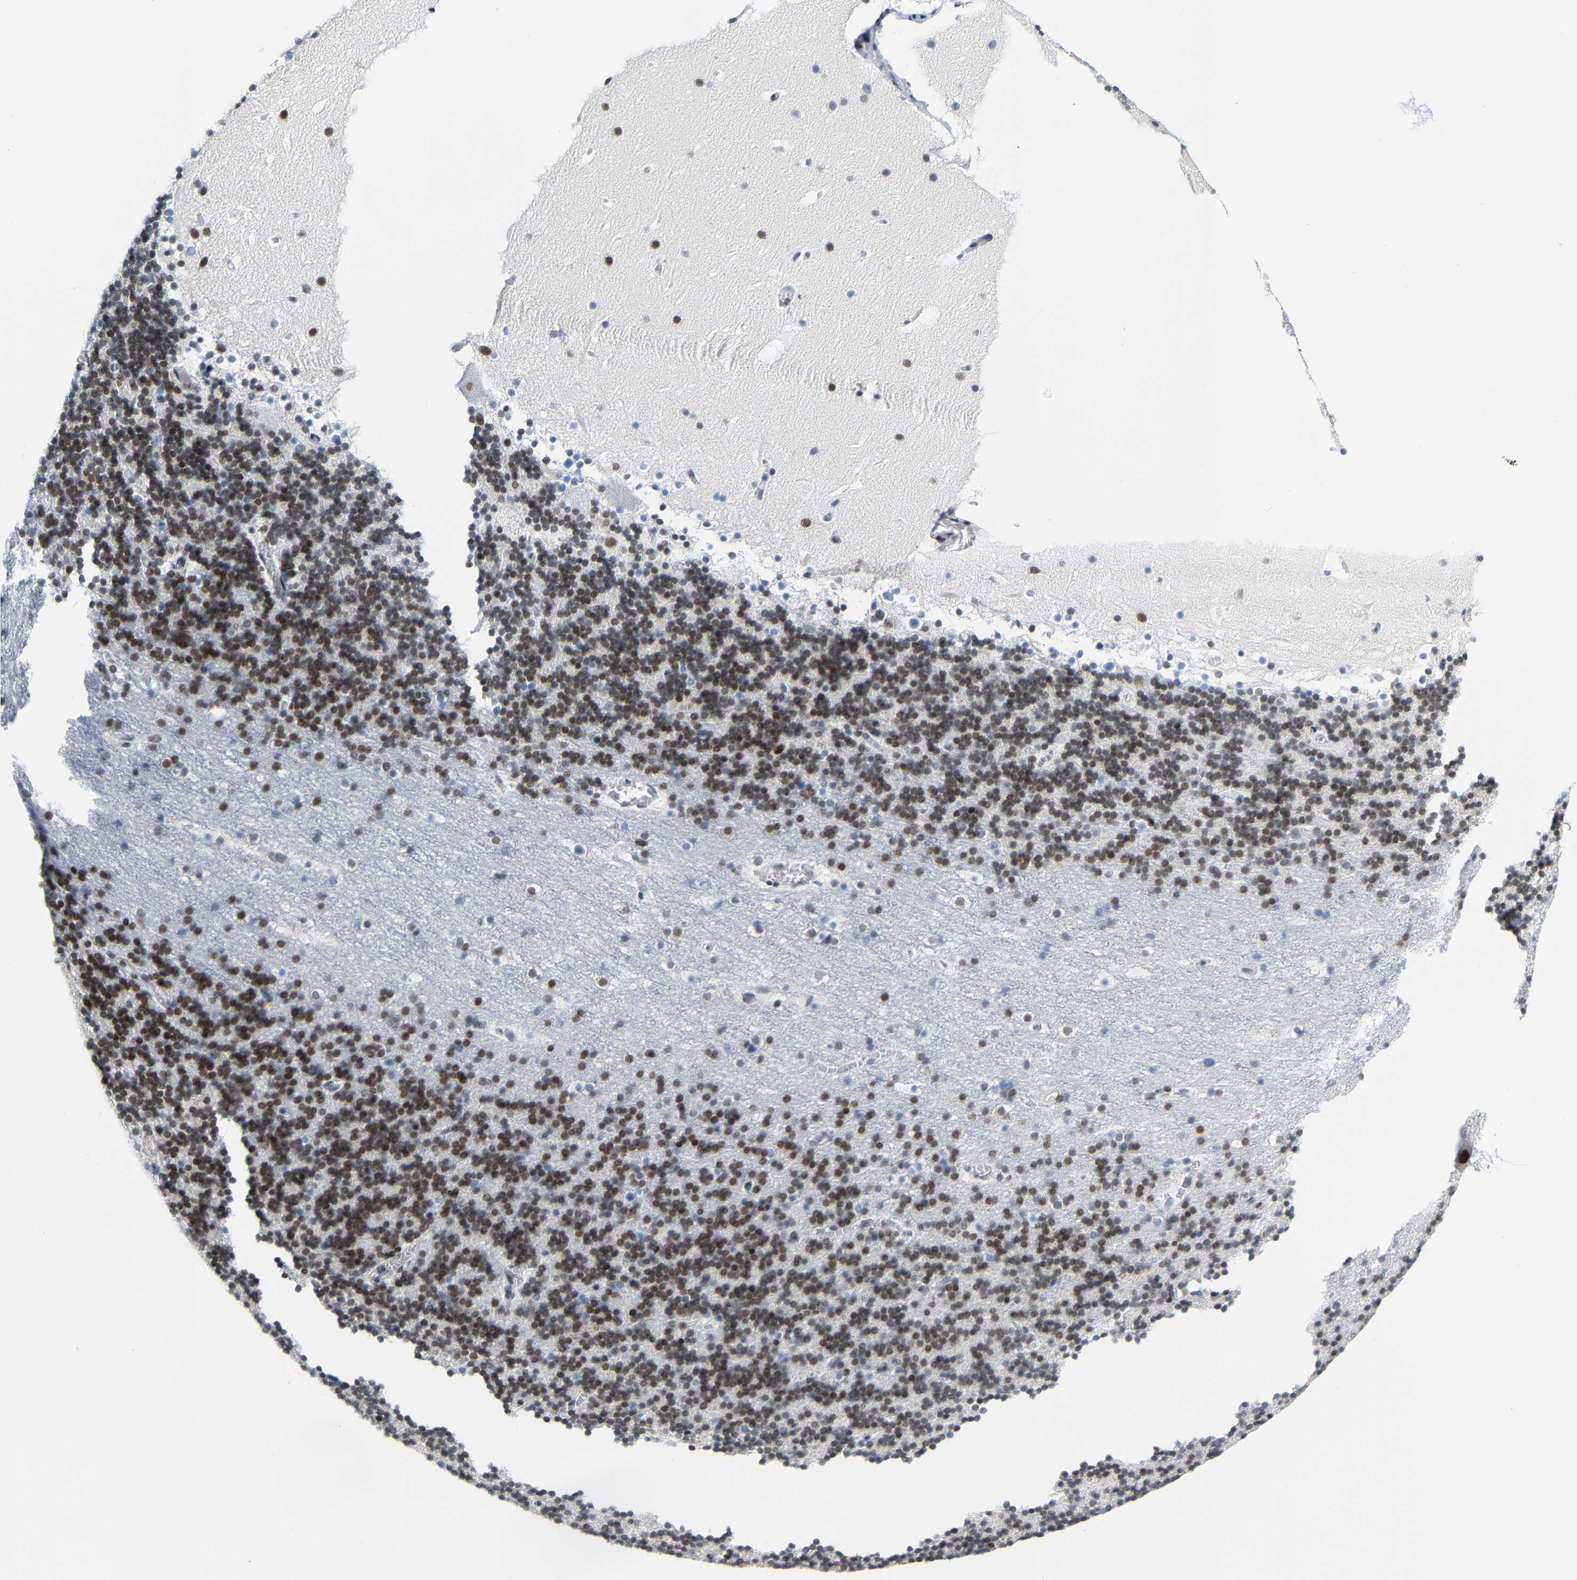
{"staining": {"intensity": "moderate", "quantity": ">75%", "location": "nuclear"}, "tissue": "cerebellum", "cell_type": "Cells in granular layer", "image_type": "normal", "snomed": [{"axis": "morphology", "description": "Normal tissue, NOS"}, {"axis": "topography", "description": "Cerebellum"}], "caption": "Approximately >75% of cells in granular layer in unremarkable human cerebellum reveal moderate nuclear protein expression as visualized by brown immunohistochemical staining.", "gene": "FAM180A", "patient": {"sex": "male", "age": 45}}